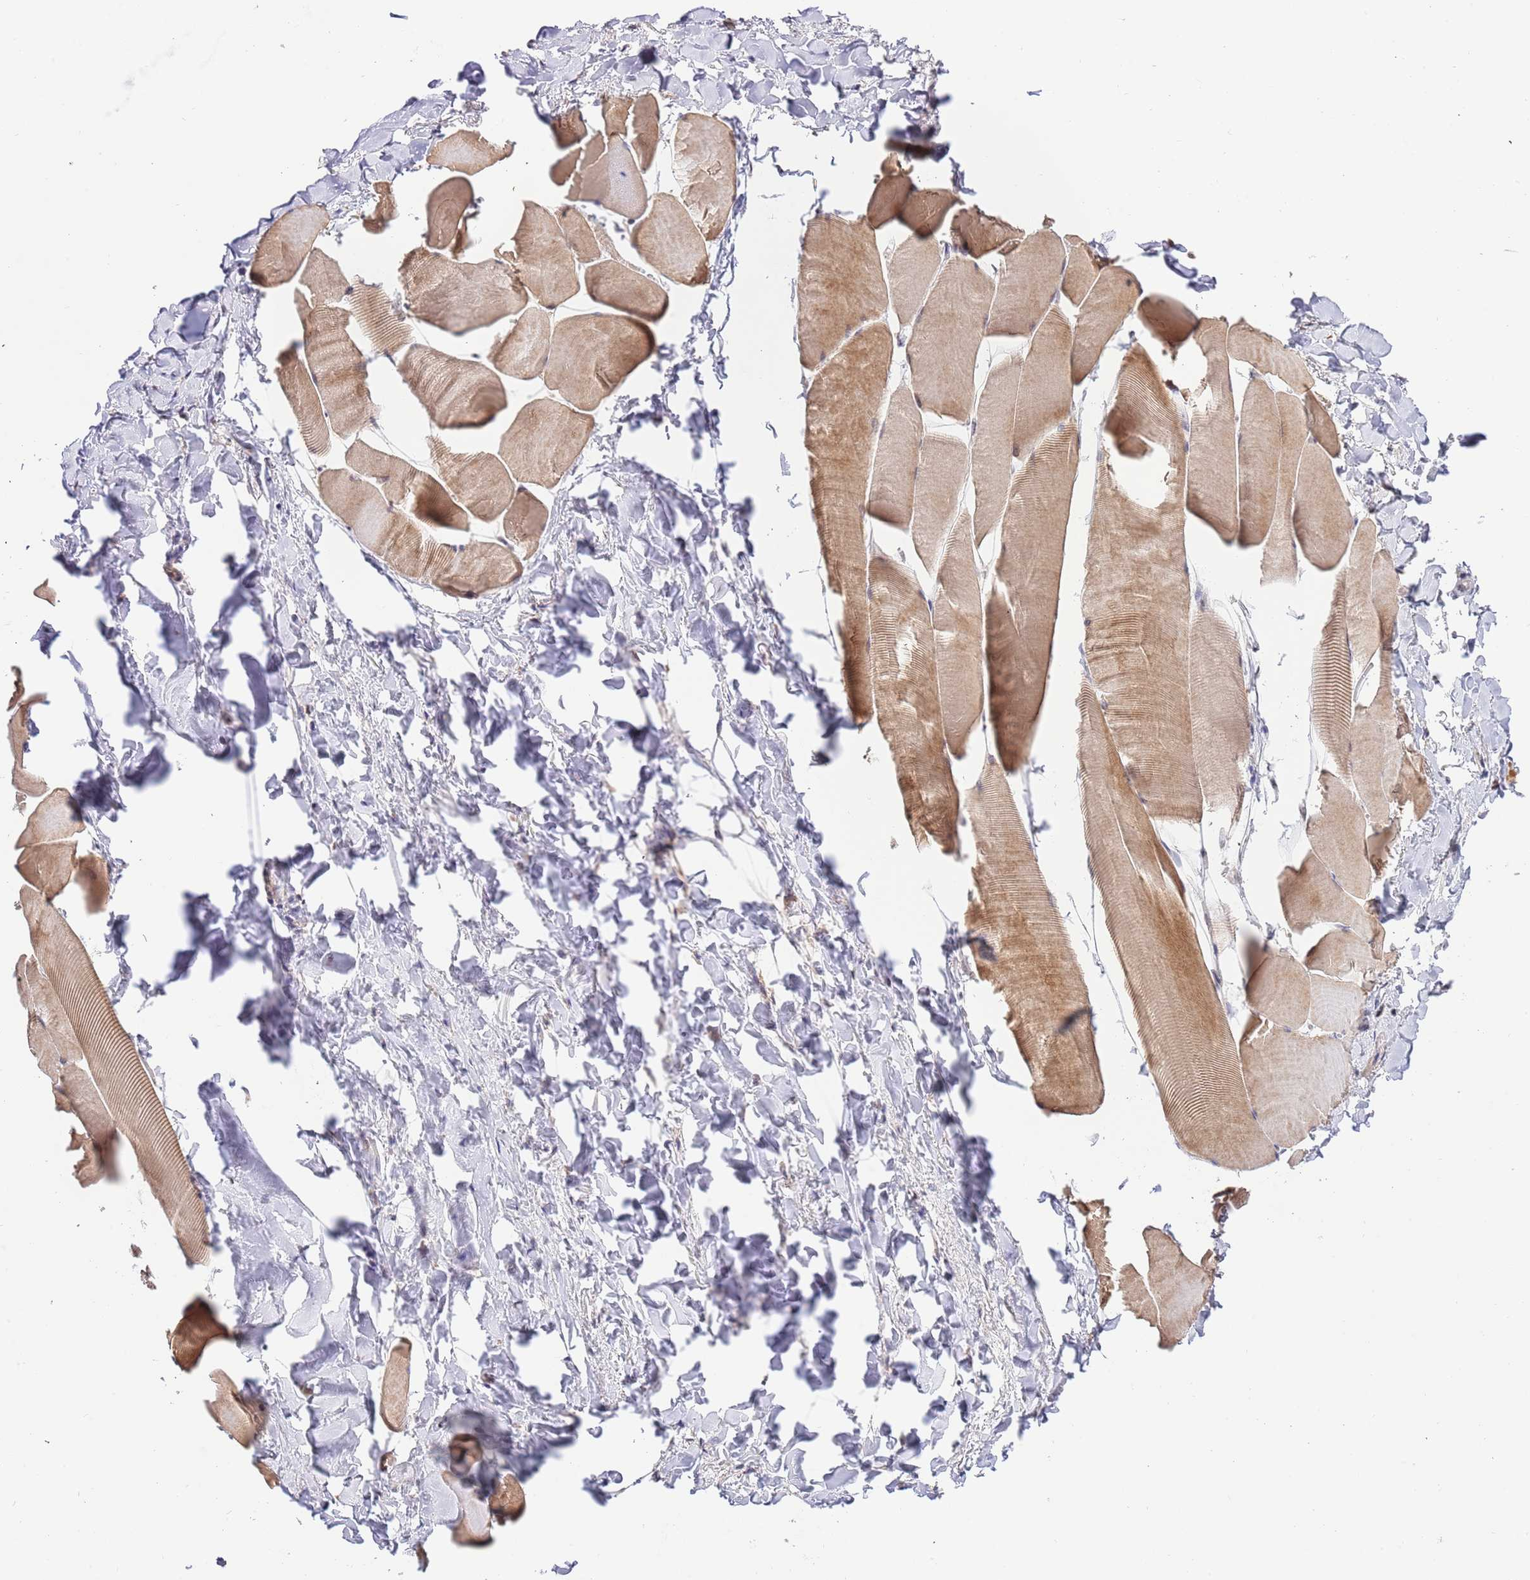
{"staining": {"intensity": "moderate", "quantity": "<25%", "location": "cytoplasmic/membranous,nuclear"}, "tissue": "skeletal muscle", "cell_type": "Myocytes", "image_type": "normal", "snomed": [{"axis": "morphology", "description": "Normal tissue, NOS"}, {"axis": "topography", "description": "Skeletal muscle"}], "caption": "Human skeletal muscle stained for a protein (brown) demonstrates moderate cytoplasmic/membranous,nuclear positive expression in about <25% of myocytes.", "gene": "RIF1", "patient": {"sex": "male", "age": 25}}